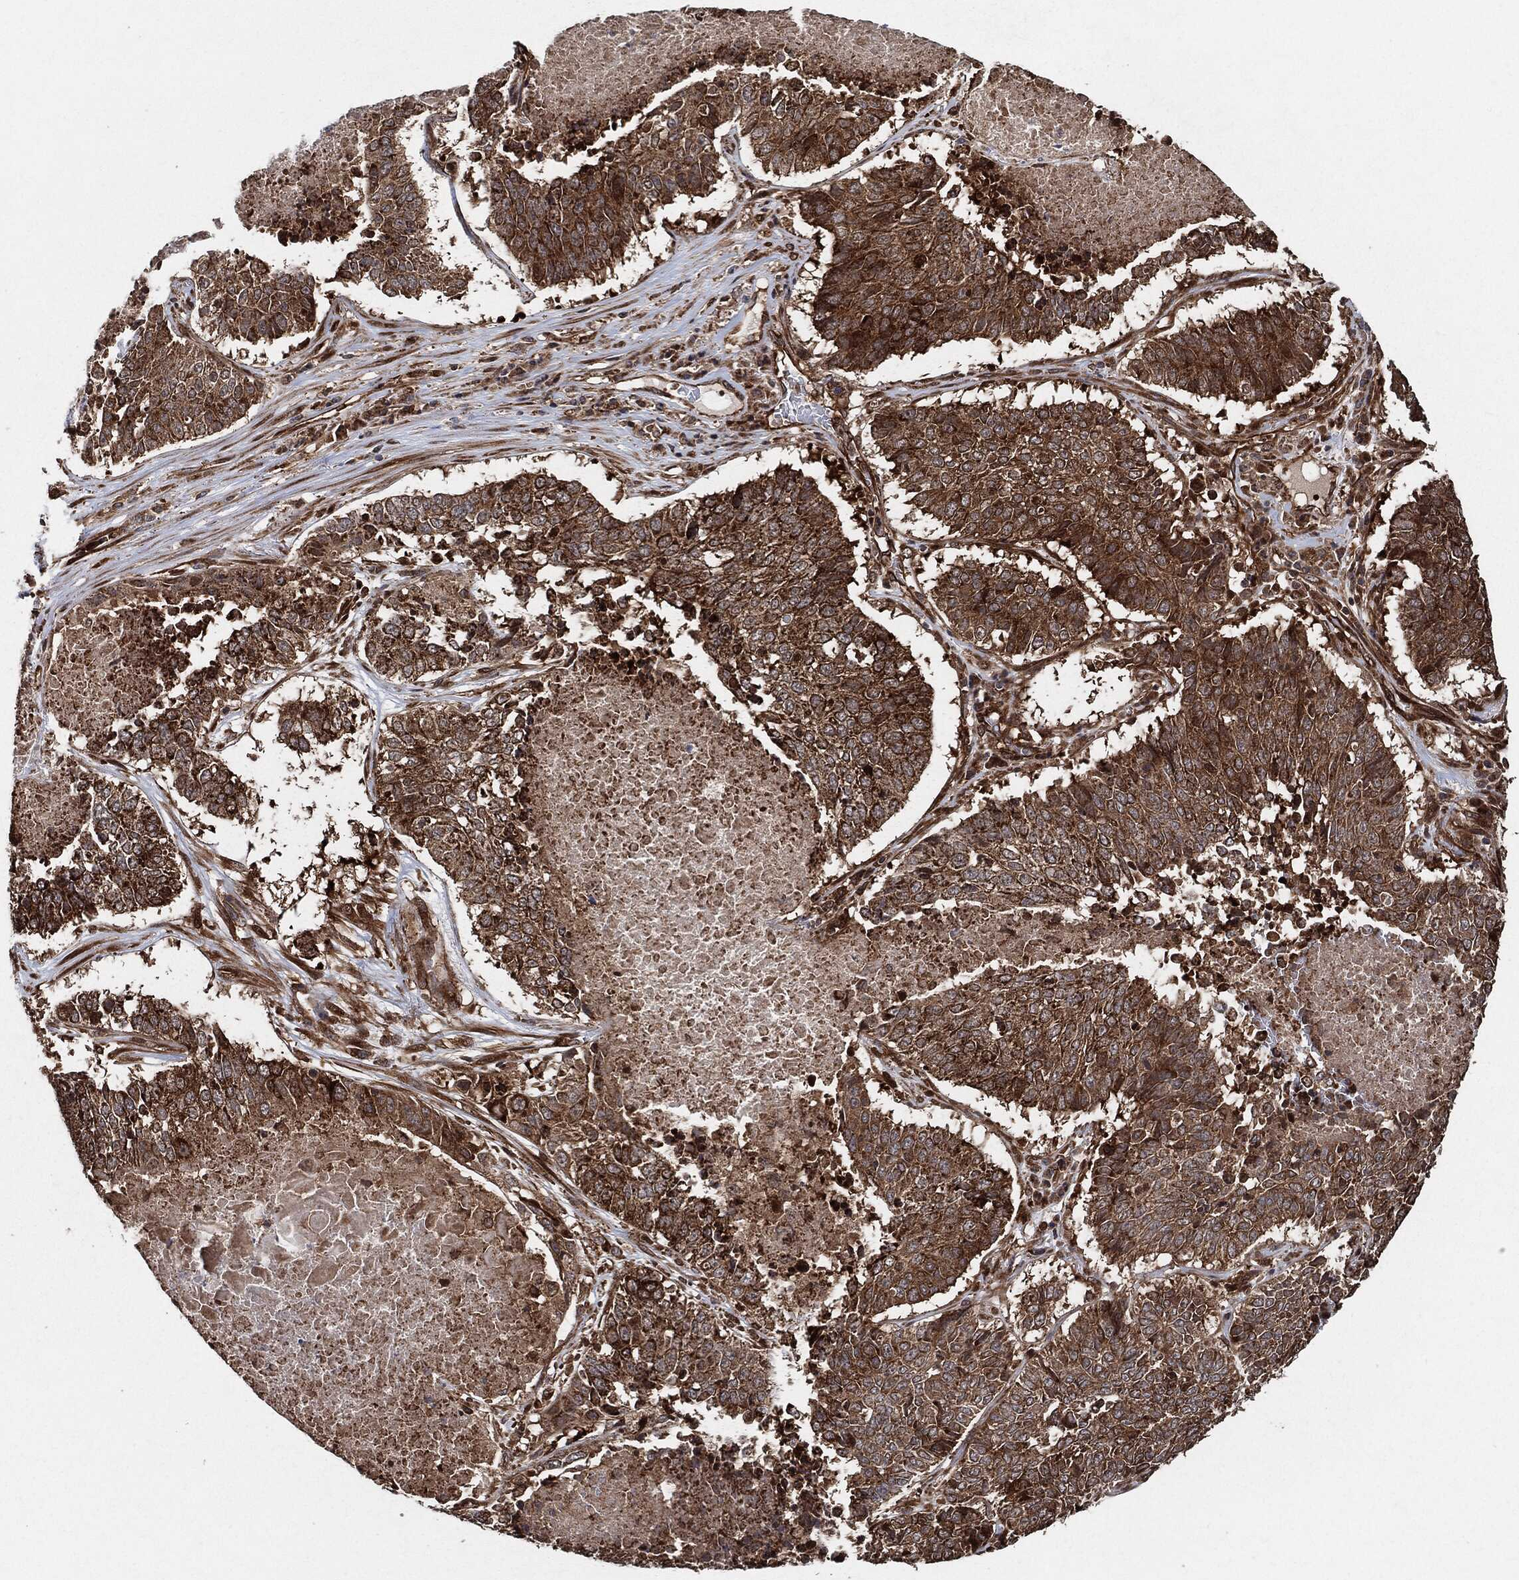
{"staining": {"intensity": "moderate", "quantity": ">75%", "location": "cytoplasmic/membranous"}, "tissue": "lung cancer", "cell_type": "Tumor cells", "image_type": "cancer", "snomed": [{"axis": "morphology", "description": "Squamous cell carcinoma, NOS"}, {"axis": "topography", "description": "Lung"}], "caption": "Protein staining by immunohistochemistry (IHC) displays moderate cytoplasmic/membranous staining in about >75% of tumor cells in lung cancer.", "gene": "BCAR1", "patient": {"sex": "male", "age": 64}}